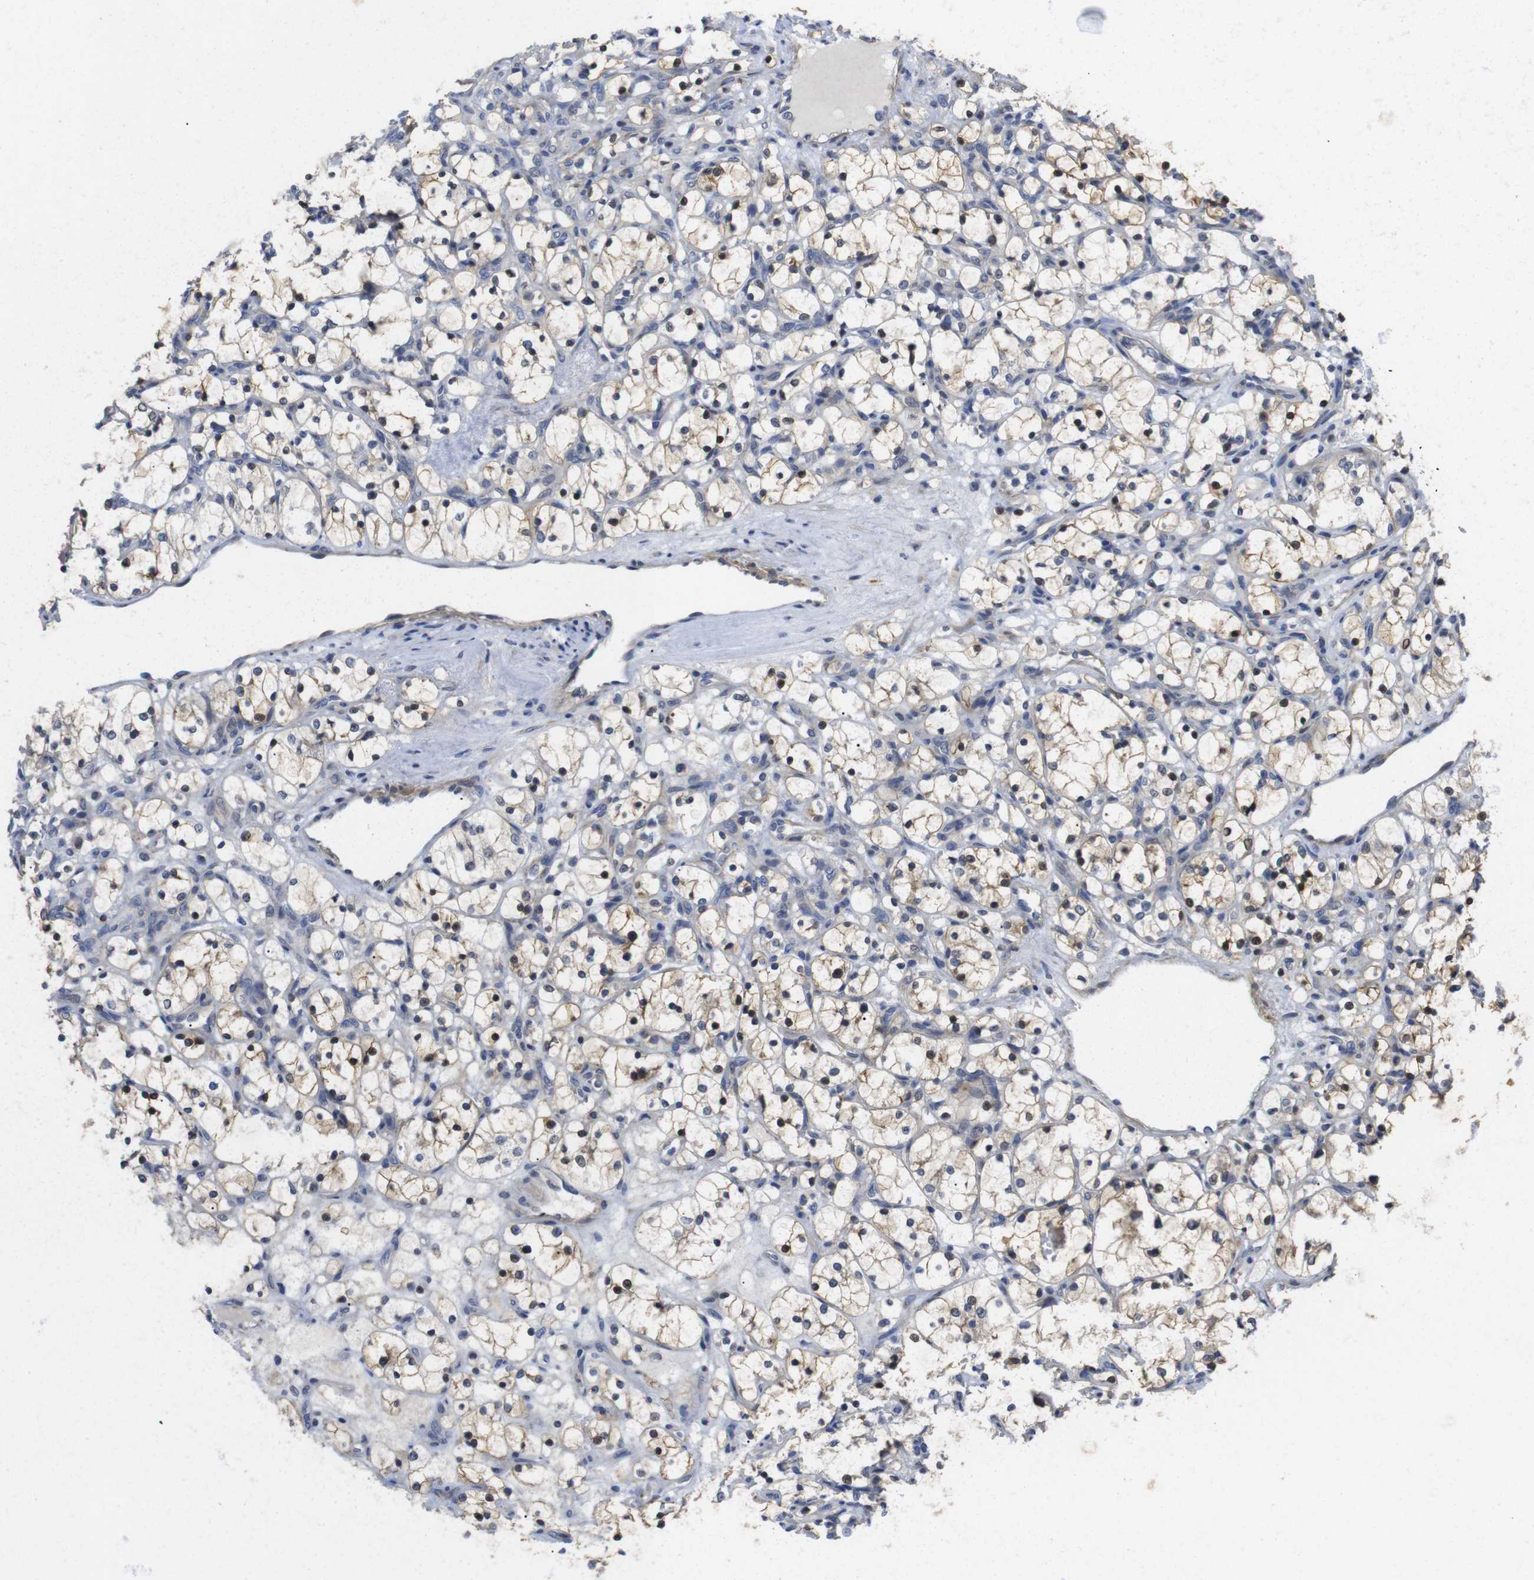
{"staining": {"intensity": "strong", "quantity": "25%-75%", "location": "nuclear"}, "tissue": "renal cancer", "cell_type": "Tumor cells", "image_type": "cancer", "snomed": [{"axis": "morphology", "description": "Adenocarcinoma, NOS"}, {"axis": "topography", "description": "Kidney"}], "caption": "Immunohistochemistry micrograph of neoplastic tissue: adenocarcinoma (renal) stained using IHC displays high levels of strong protein expression localized specifically in the nuclear of tumor cells, appearing as a nuclear brown color.", "gene": "FNTA", "patient": {"sex": "female", "age": 69}}